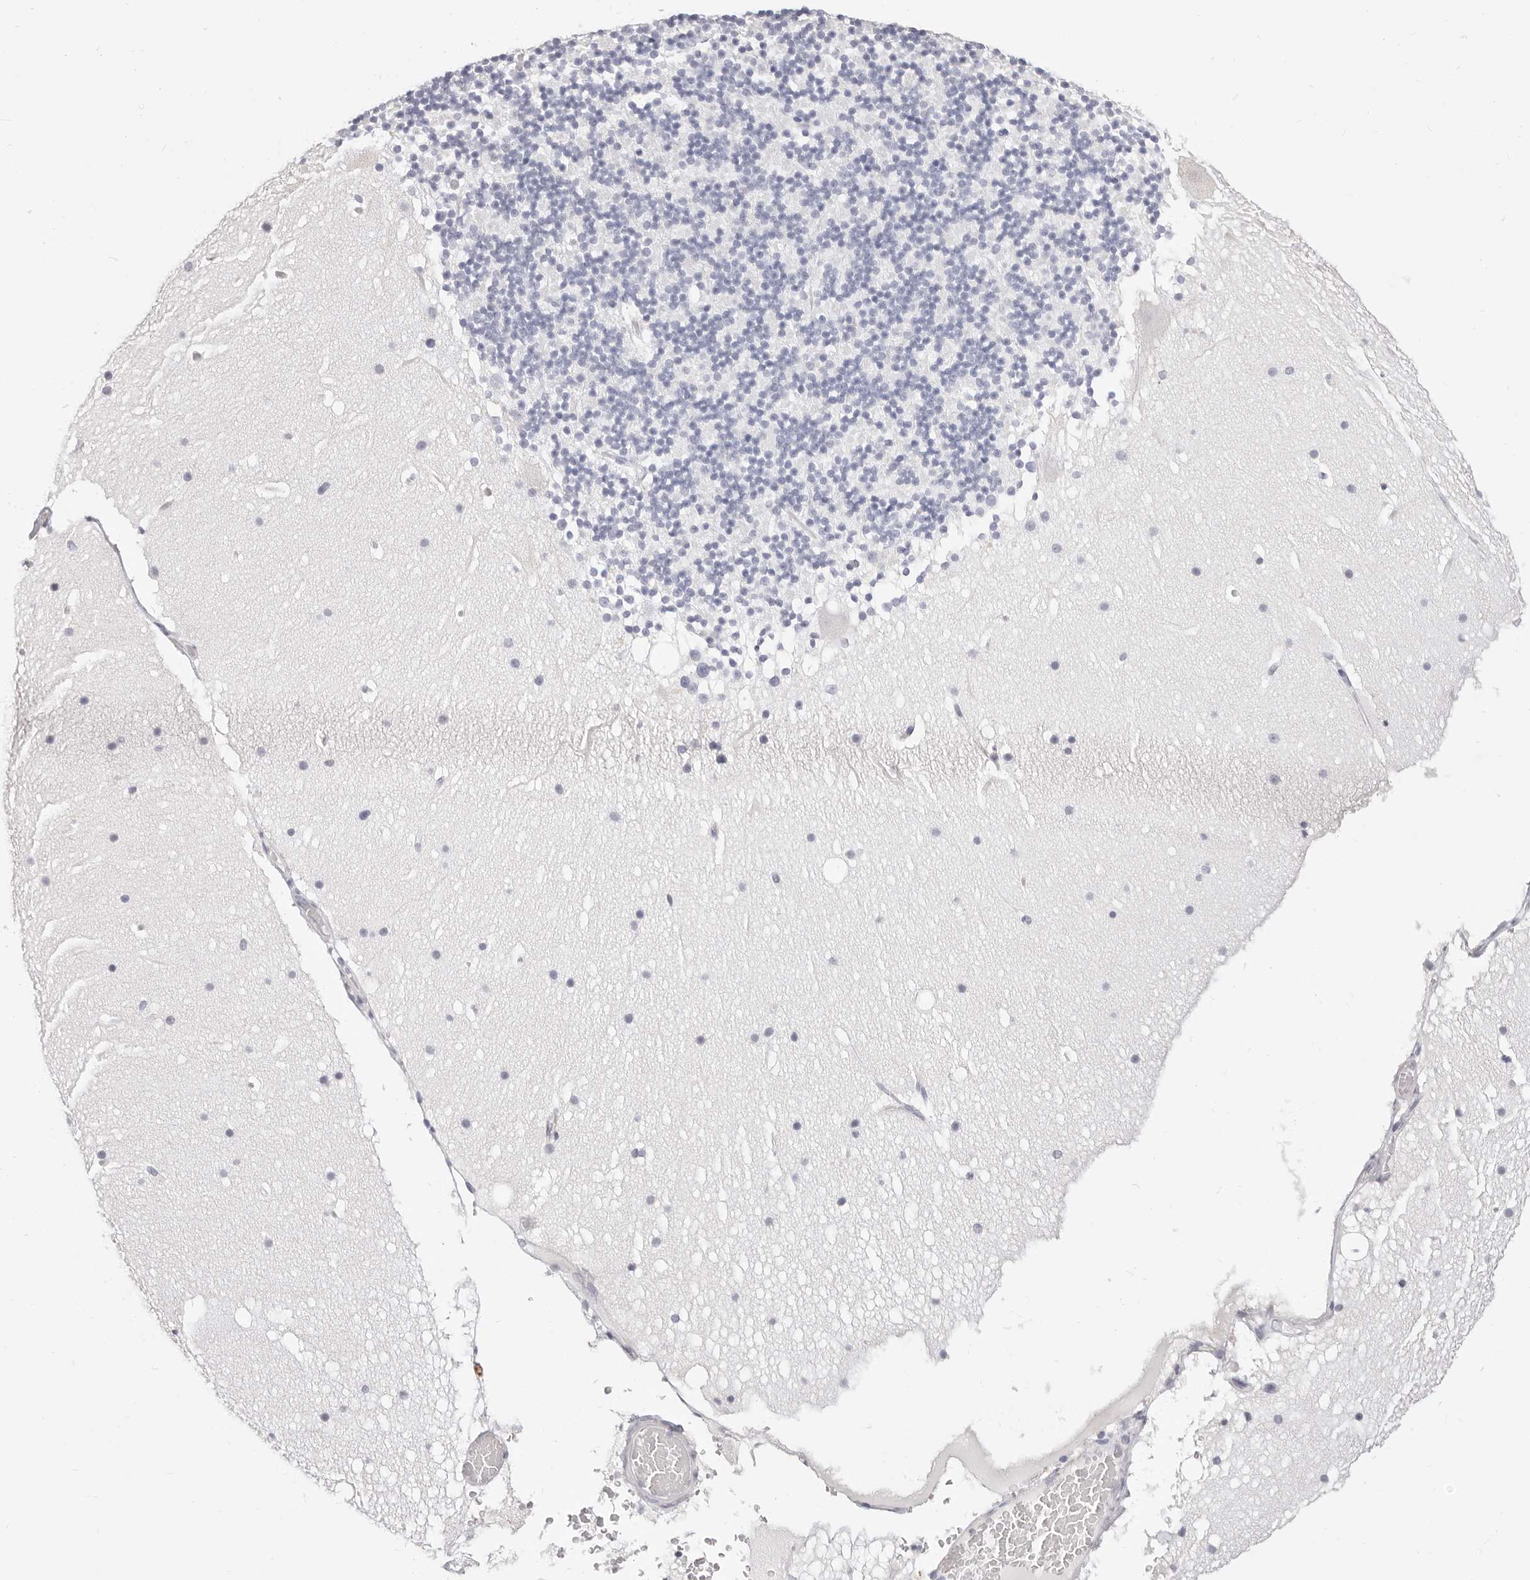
{"staining": {"intensity": "negative", "quantity": "none", "location": "none"}, "tissue": "cerebellum", "cell_type": "Cells in granular layer", "image_type": "normal", "snomed": [{"axis": "morphology", "description": "Normal tissue, NOS"}, {"axis": "topography", "description": "Cerebellum"}], "caption": "Cells in granular layer show no significant protein expression in normal cerebellum. (DAB IHC visualized using brightfield microscopy, high magnification).", "gene": "CAMP", "patient": {"sex": "male", "age": 57}}